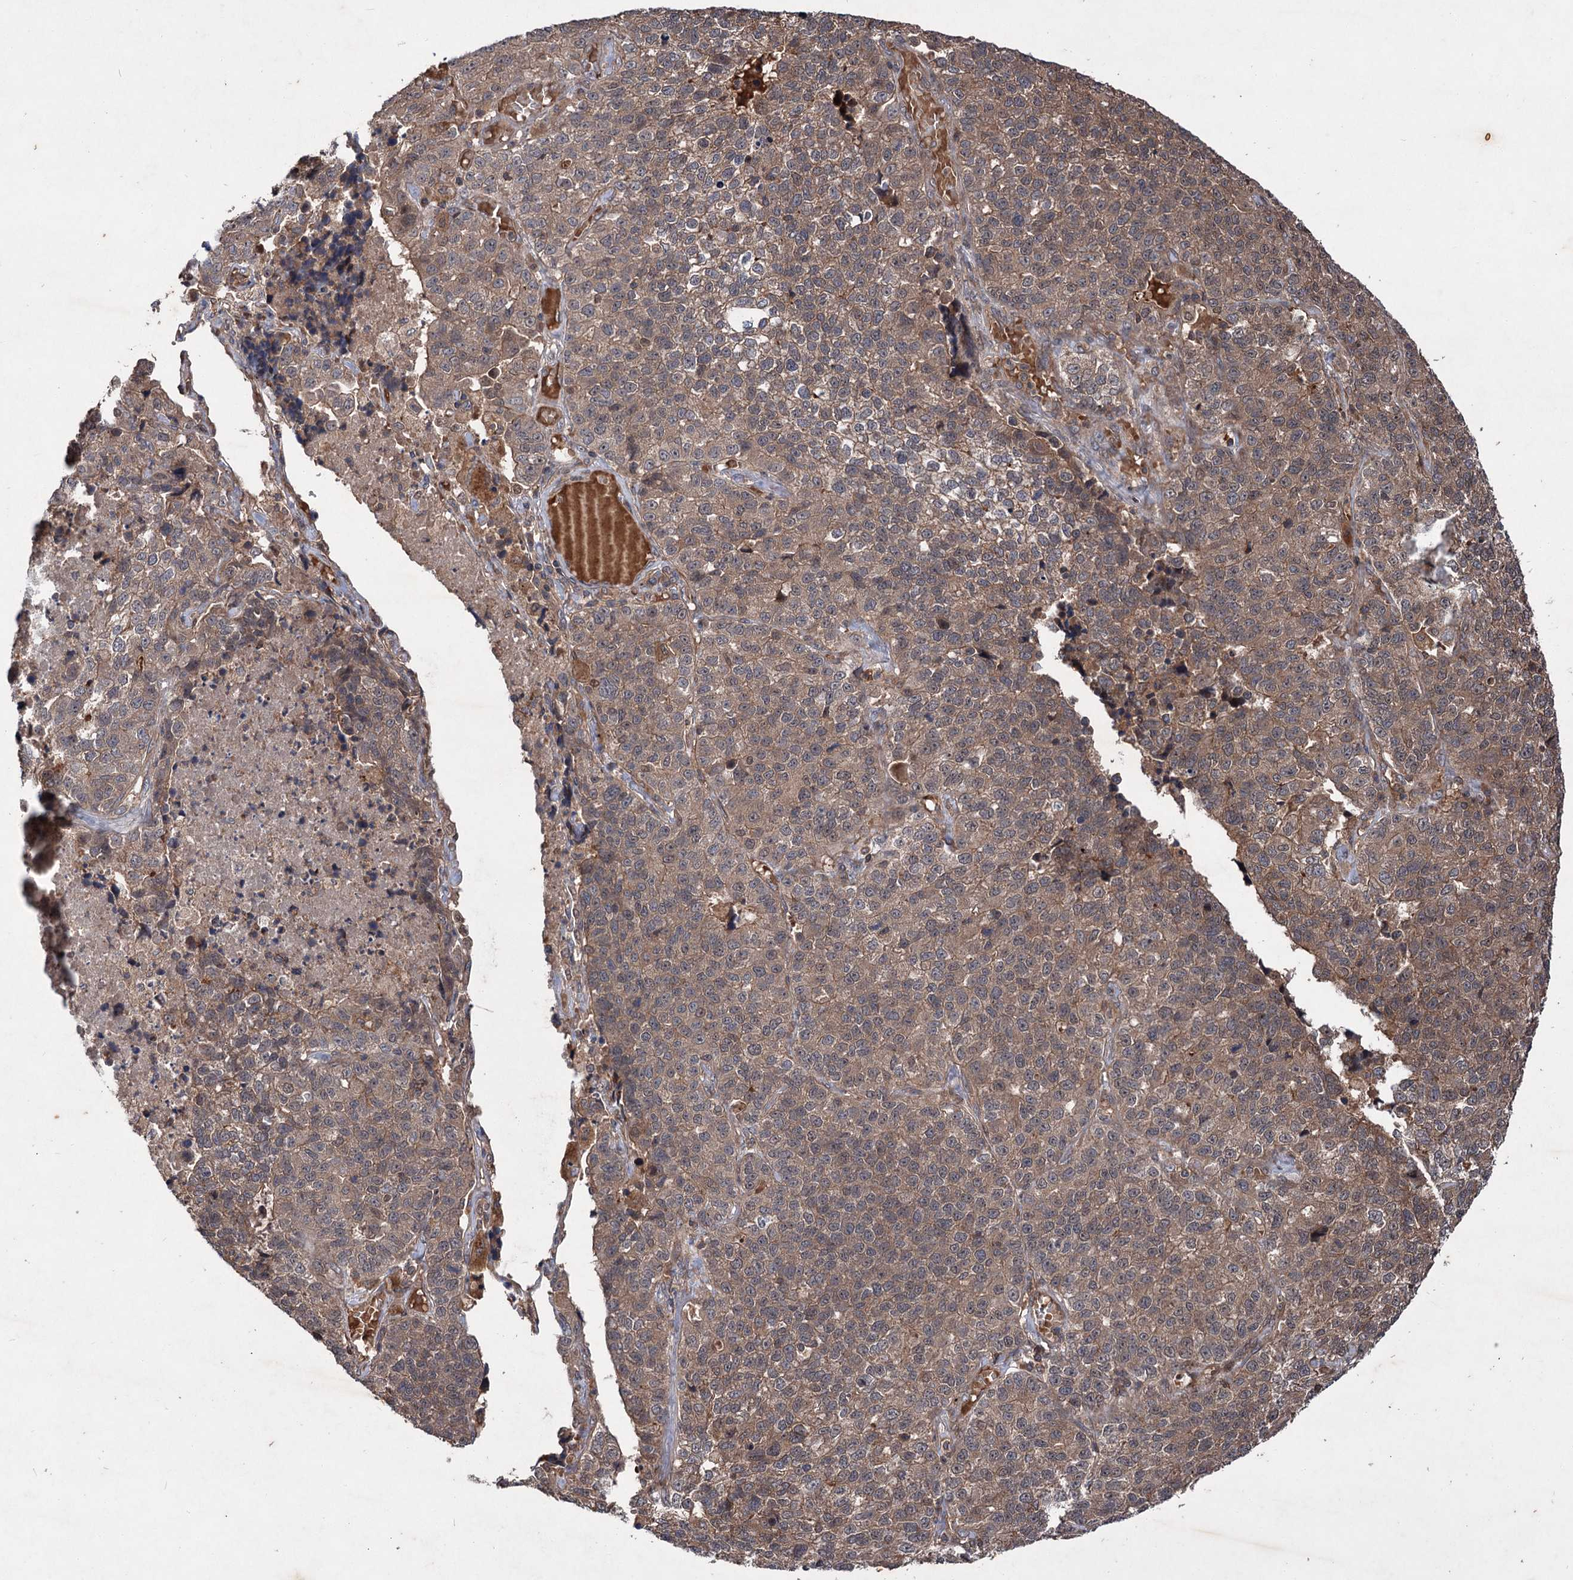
{"staining": {"intensity": "moderate", "quantity": "25%-75%", "location": "cytoplasmic/membranous"}, "tissue": "lung cancer", "cell_type": "Tumor cells", "image_type": "cancer", "snomed": [{"axis": "morphology", "description": "Adenocarcinoma, NOS"}, {"axis": "topography", "description": "Lung"}], "caption": "Immunohistochemical staining of lung cancer demonstrates moderate cytoplasmic/membranous protein expression in about 25%-75% of tumor cells.", "gene": "ADK", "patient": {"sex": "male", "age": 49}}